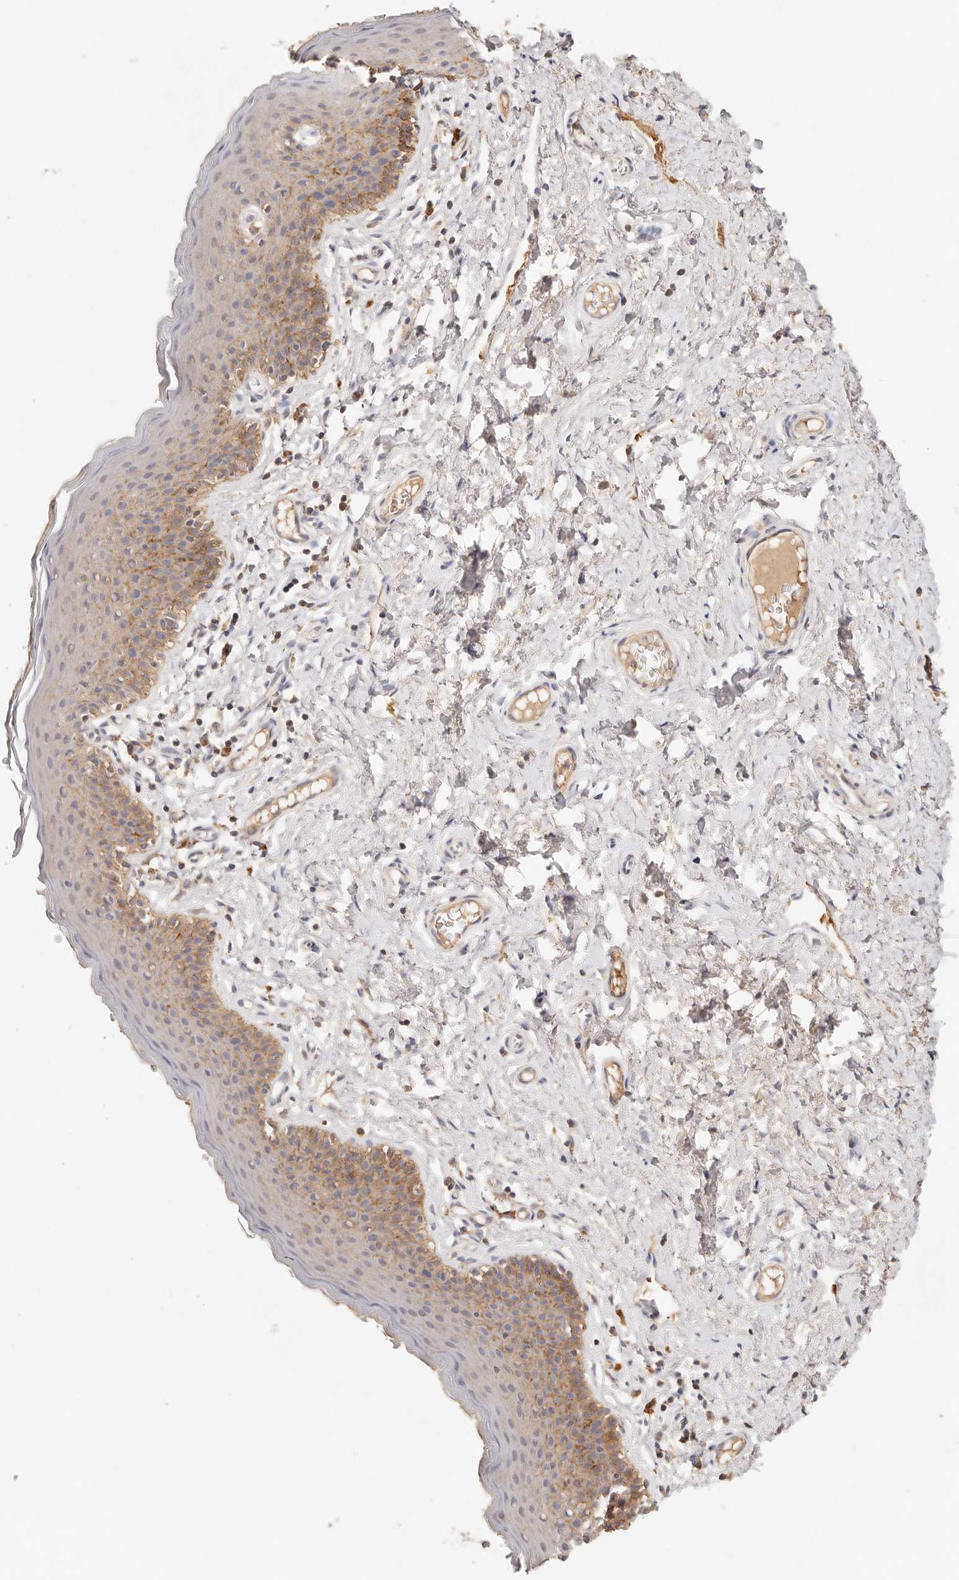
{"staining": {"intensity": "moderate", "quantity": "25%-75%", "location": "cytoplasmic/membranous"}, "tissue": "skin", "cell_type": "Epidermal cells", "image_type": "normal", "snomed": [{"axis": "morphology", "description": "Normal tissue, NOS"}, {"axis": "topography", "description": "Vulva"}], "caption": "Immunohistochemistry (IHC) image of benign skin: human skin stained using immunohistochemistry (IHC) shows medium levels of moderate protein expression localized specifically in the cytoplasmic/membranous of epidermal cells, appearing as a cytoplasmic/membranous brown color.", "gene": "CXADR", "patient": {"sex": "female", "age": 66}}